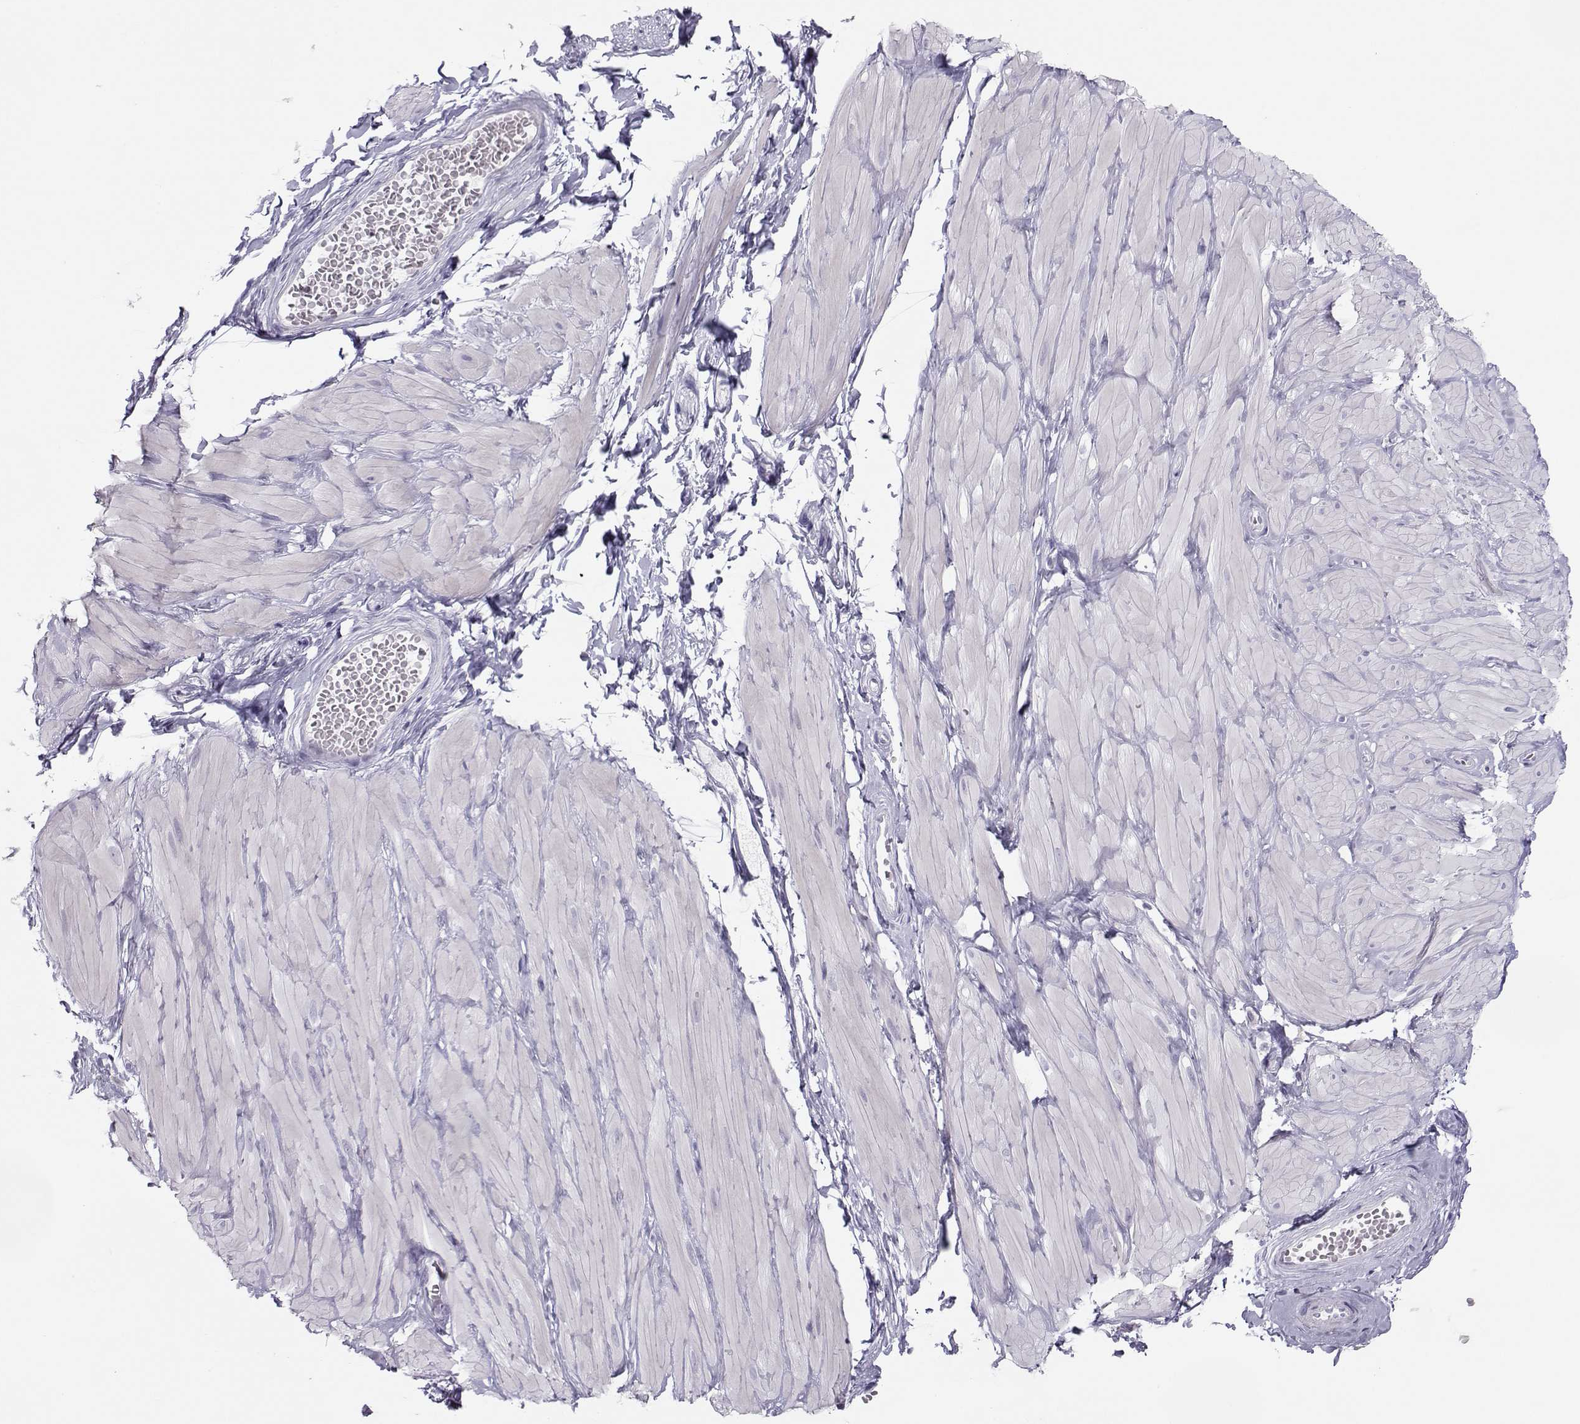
{"staining": {"intensity": "negative", "quantity": "none", "location": "none"}, "tissue": "adipose tissue", "cell_type": "Adipocytes", "image_type": "normal", "snomed": [{"axis": "morphology", "description": "Normal tissue, NOS"}, {"axis": "topography", "description": "Smooth muscle"}, {"axis": "topography", "description": "Peripheral nerve tissue"}], "caption": "A high-resolution histopathology image shows immunohistochemistry staining of normal adipose tissue, which demonstrates no significant staining in adipocytes.", "gene": "TRPM7", "patient": {"sex": "male", "age": 22}}